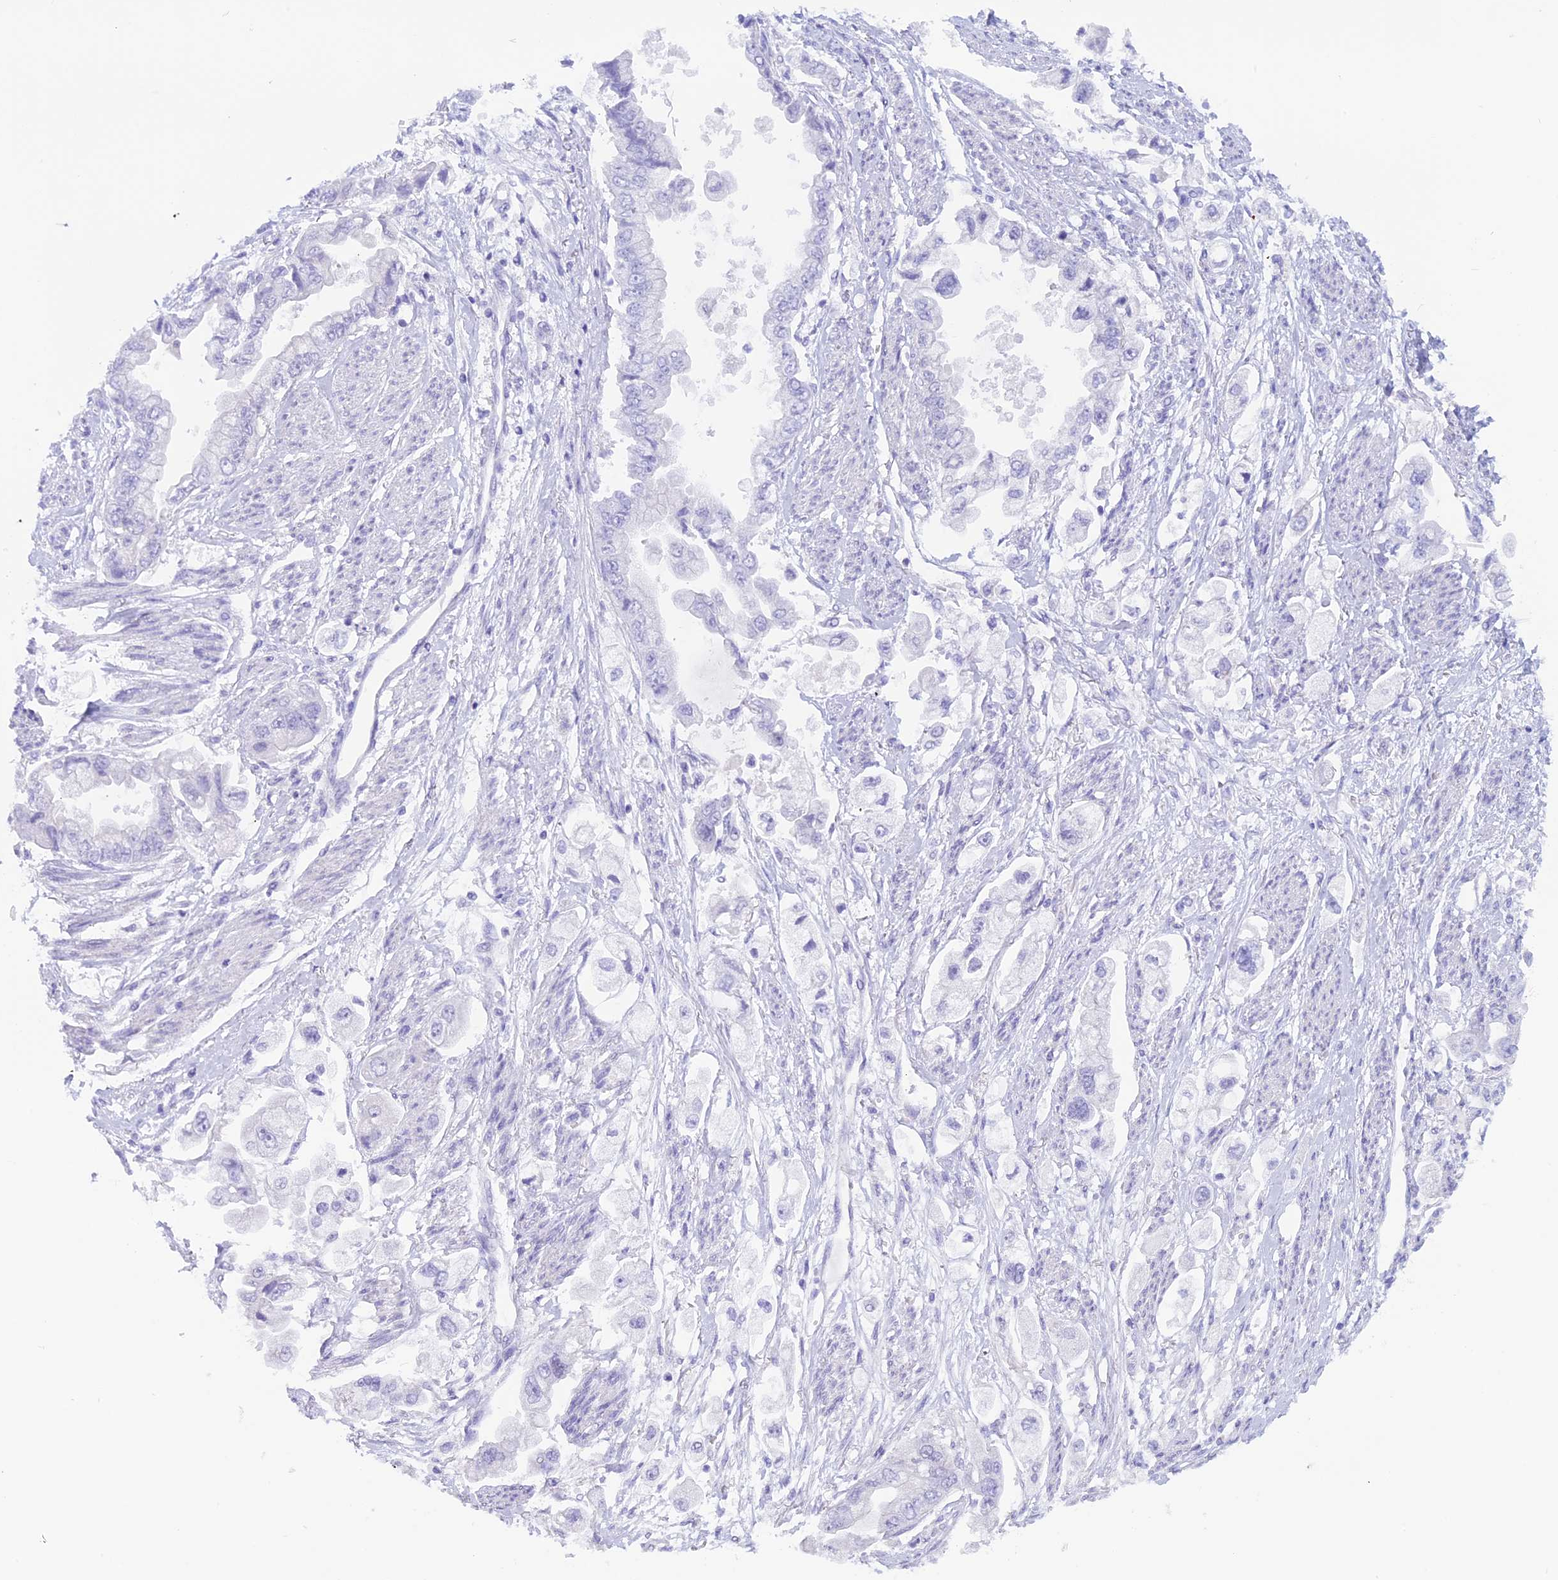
{"staining": {"intensity": "negative", "quantity": "none", "location": "none"}, "tissue": "stomach cancer", "cell_type": "Tumor cells", "image_type": "cancer", "snomed": [{"axis": "morphology", "description": "Adenocarcinoma, NOS"}, {"axis": "topography", "description": "Stomach"}], "caption": "High magnification brightfield microscopy of adenocarcinoma (stomach) stained with DAB (3,3'-diaminobenzidine) (brown) and counterstained with hematoxylin (blue): tumor cells show no significant expression.", "gene": "RP1", "patient": {"sex": "male", "age": 62}}